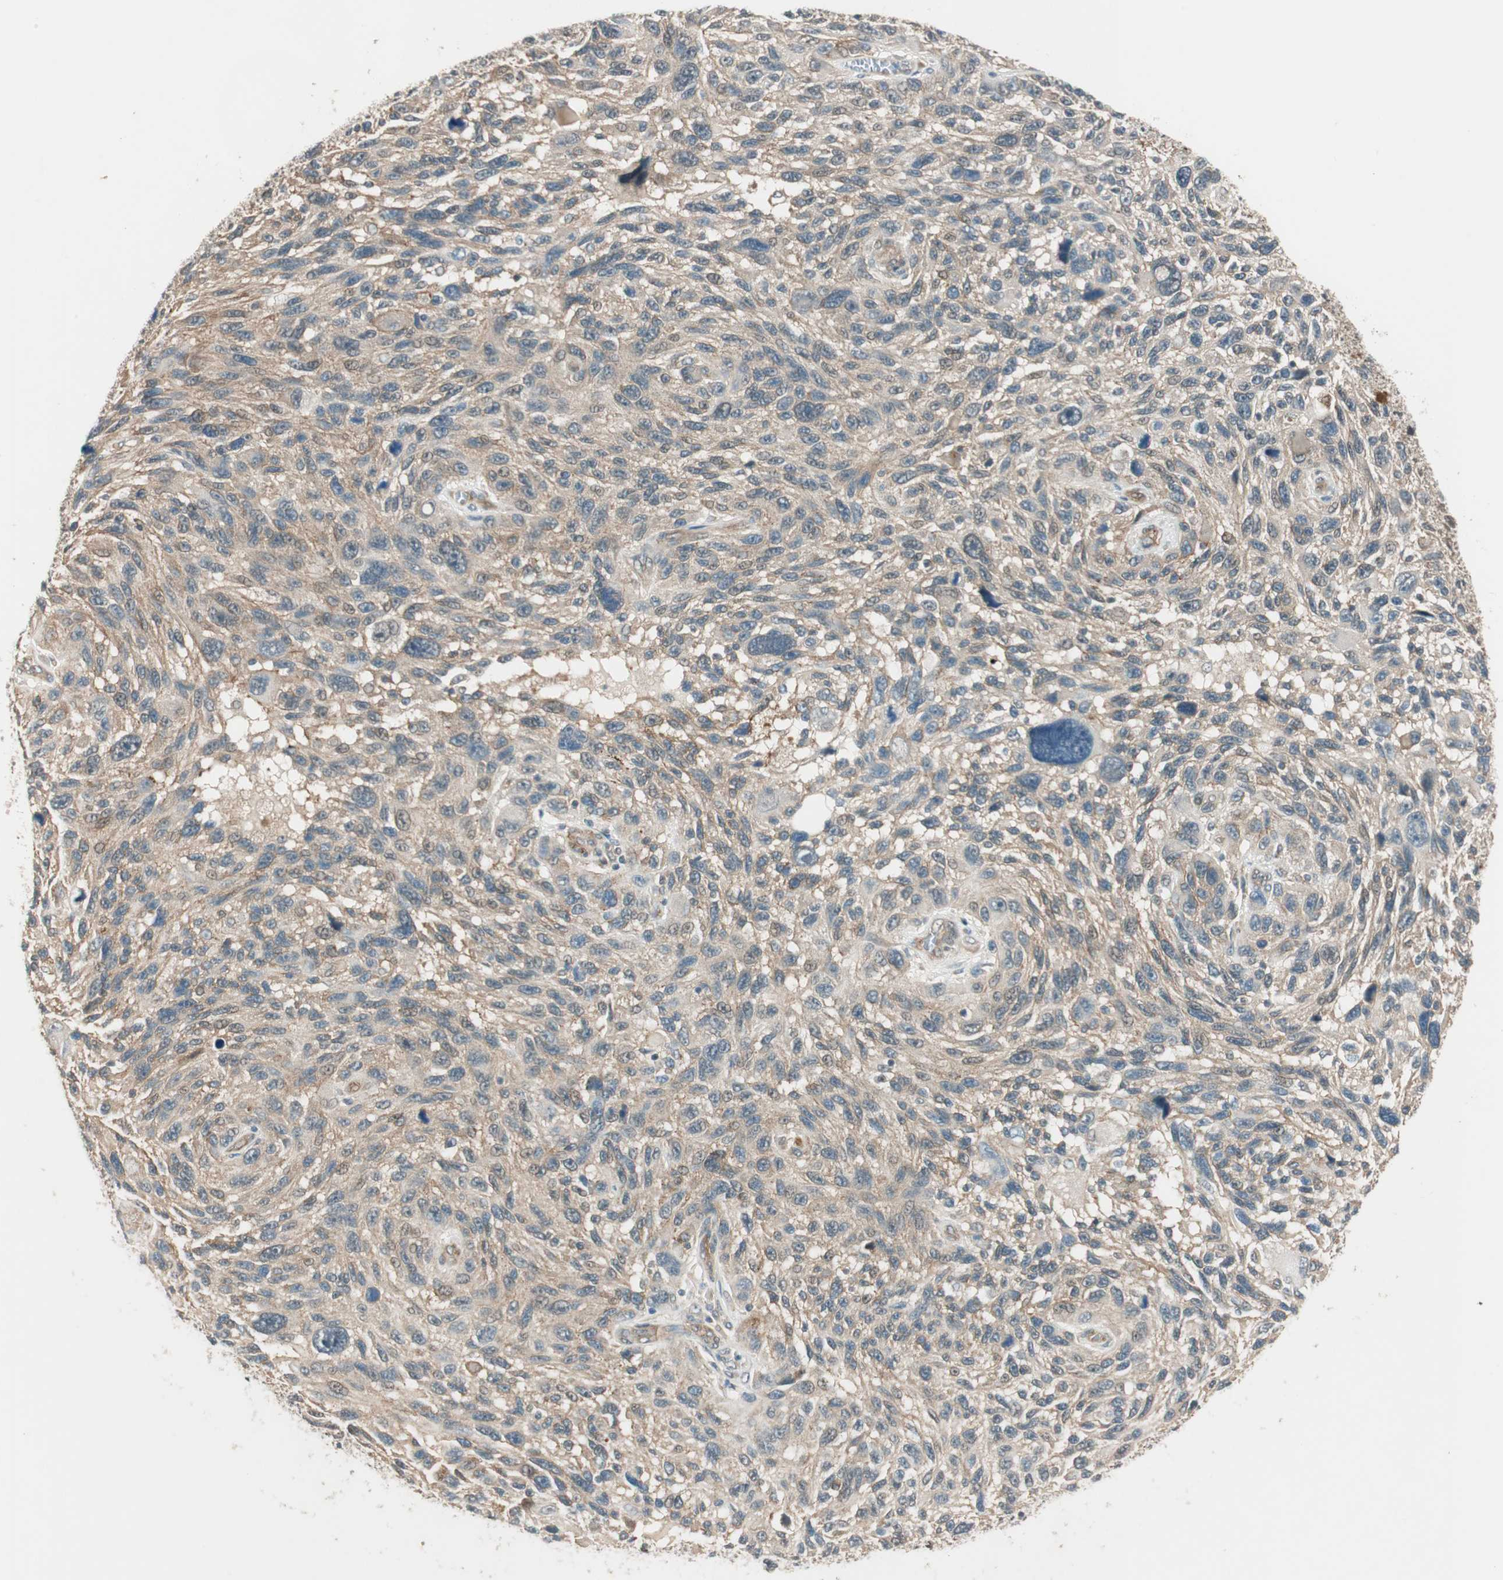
{"staining": {"intensity": "weak", "quantity": ">75%", "location": "cytoplasmic/membranous"}, "tissue": "melanoma", "cell_type": "Tumor cells", "image_type": "cancer", "snomed": [{"axis": "morphology", "description": "Malignant melanoma, NOS"}, {"axis": "topography", "description": "Skin"}], "caption": "Tumor cells exhibit low levels of weak cytoplasmic/membranous positivity in approximately >75% of cells in human melanoma. The staining was performed using DAB to visualize the protein expression in brown, while the nuclei were stained in blue with hematoxylin (Magnification: 20x).", "gene": "PSMD8", "patient": {"sex": "male", "age": 53}}